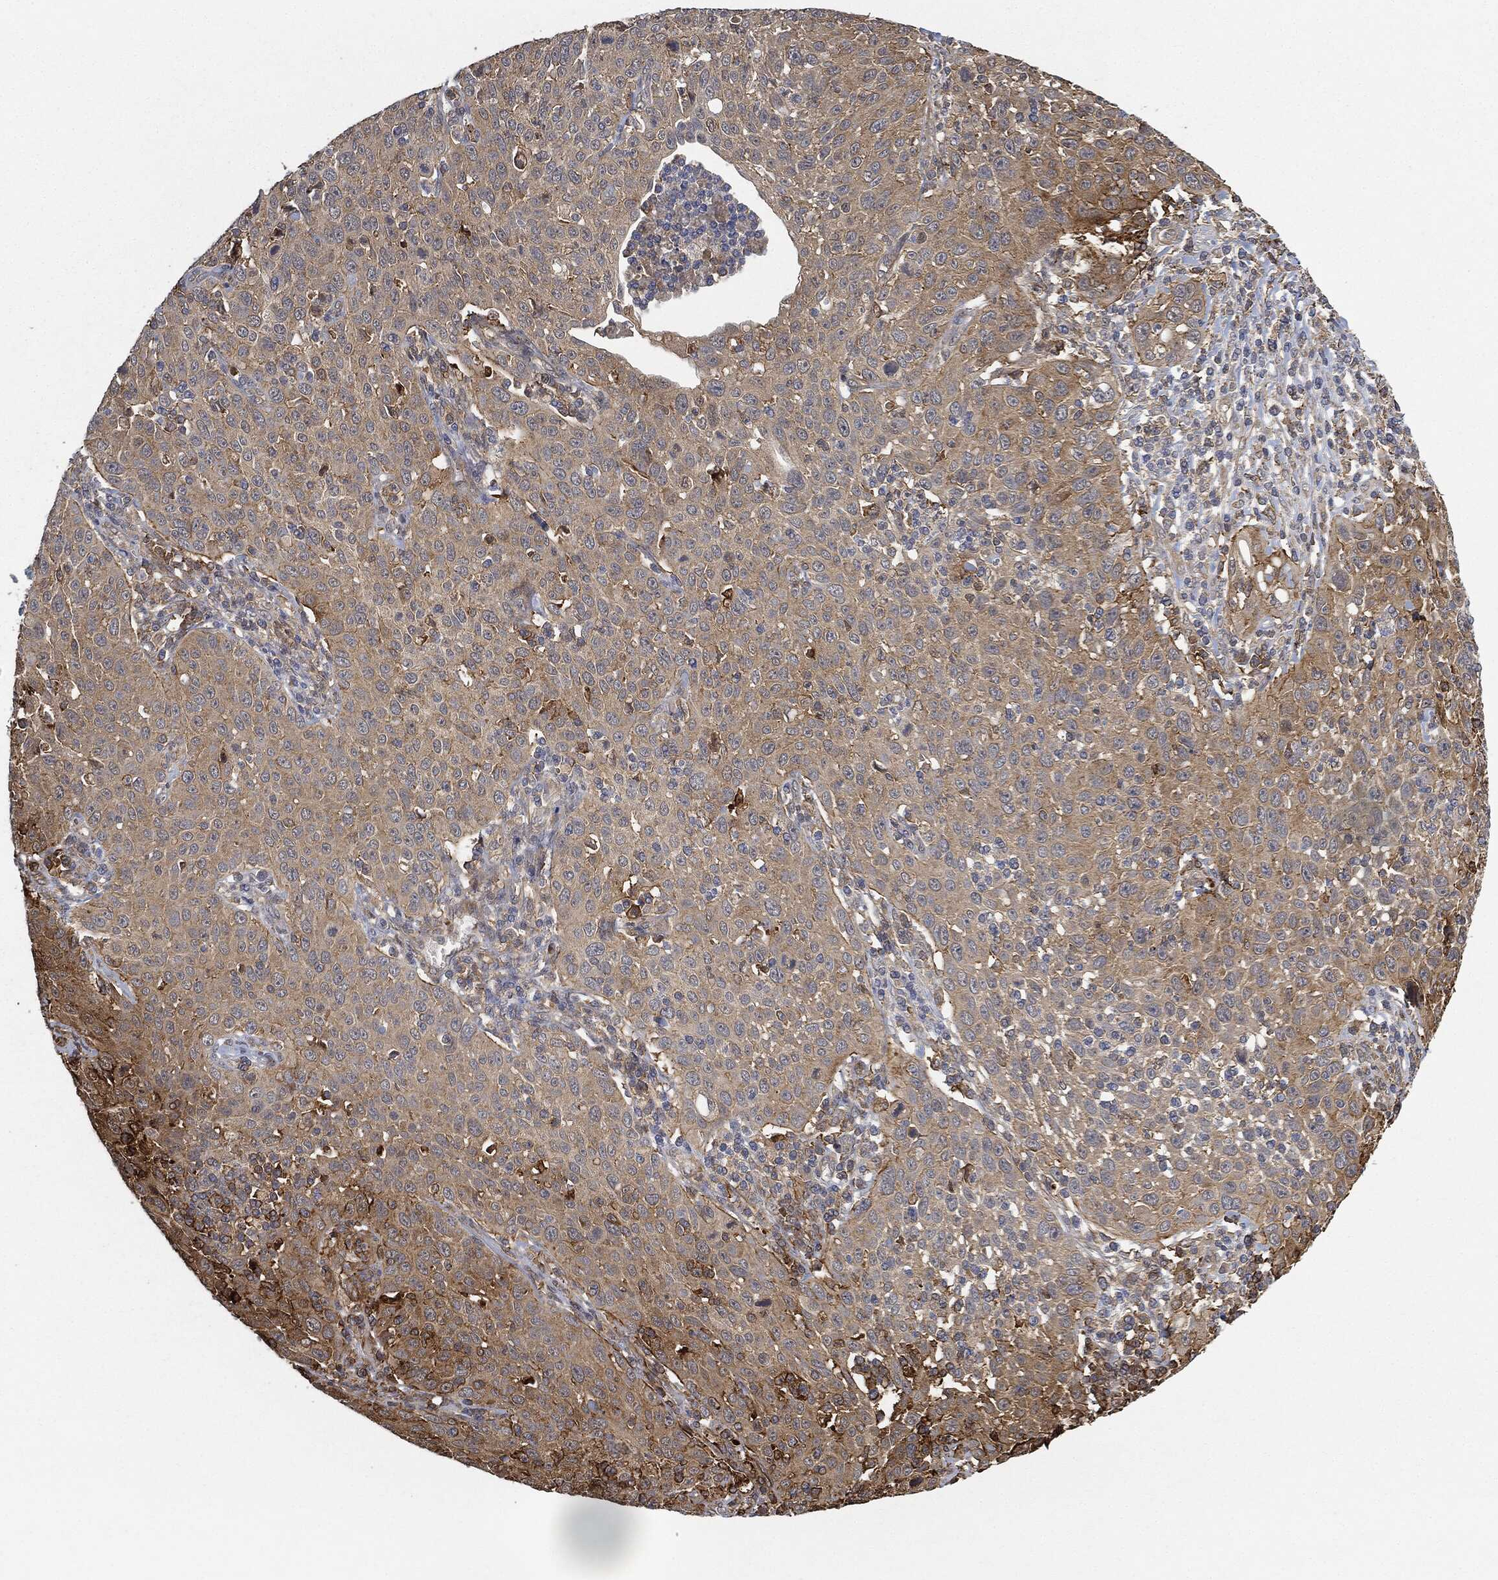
{"staining": {"intensity": "moderate", "quantity": "25%-75%", "location": "cytoplasmic/membranous"}, "tissue": "cervical cancer", "cell_type": "Tumor cells", "image_type": "cancer", "snomed": [{"axis": "morphology", "description": "Squamous cell carcinoma, NOS"}, {"axis": "topography", "description": "Cervix"}], "caption": "Moderate cytoplasmic/membranous staining is seen in approximately 25%-75% of tumor cells in cervical cancer.", "gene": "TPT1", "patient": {"sex": "female", "age": 26}}